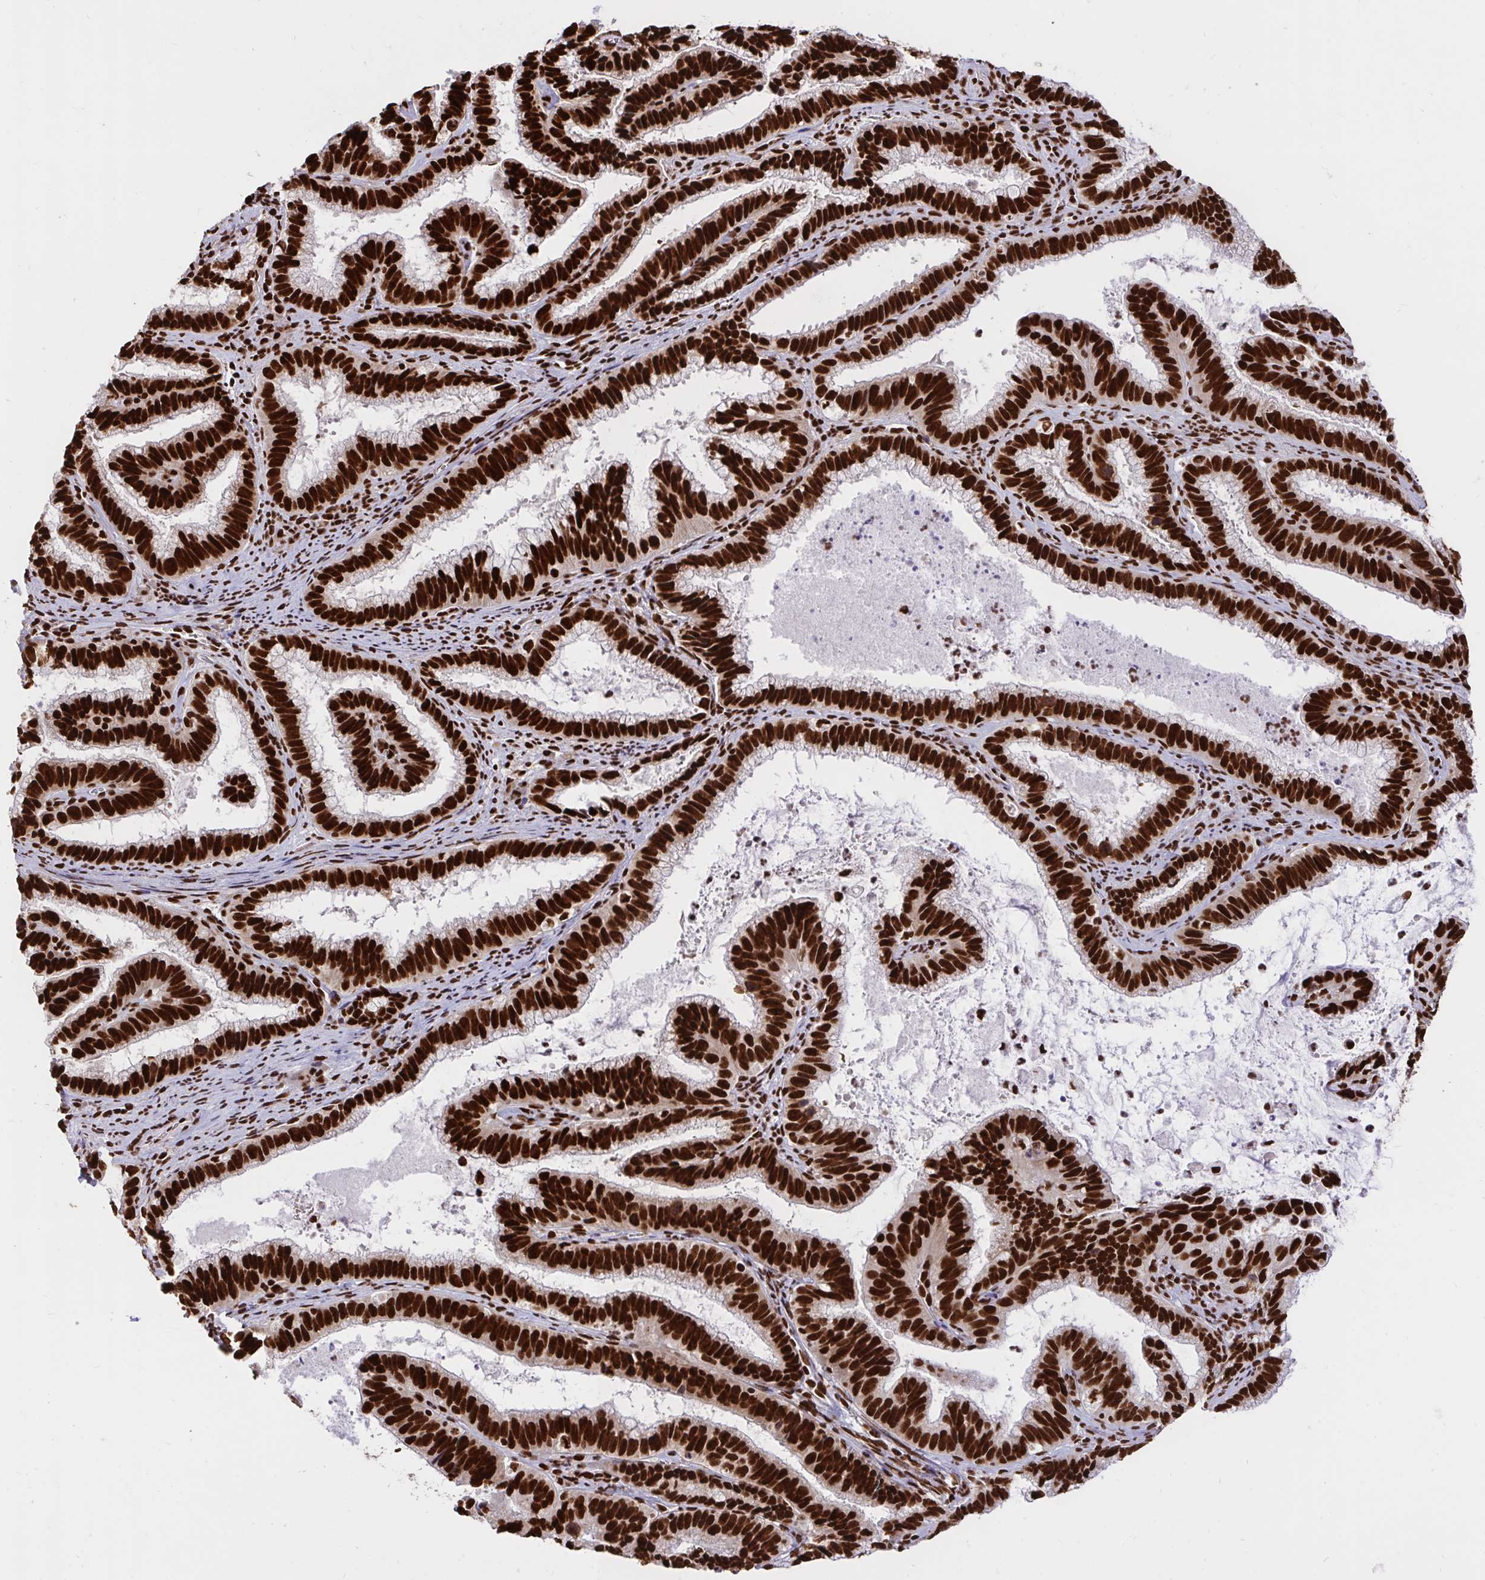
{"staining": {"intensity": "strong", "quantity": ">75%", "location": "nuclear"}, "tissue": "cervical cancer", "cell_type": "Tumor cells", "image_type": "cancer", "snomed": [{"axis": "morphology", "description": "Adenocarcinoma, NOS"}, {"axis": "topography", "description": "Cervix"}], "caption": "Strong nuclear positivity is identified in about >75% of tumor cells in cervical adenocarcinoma.", "gene": "HNRNPL", "patient": {"sex": "female", "age": 61}}